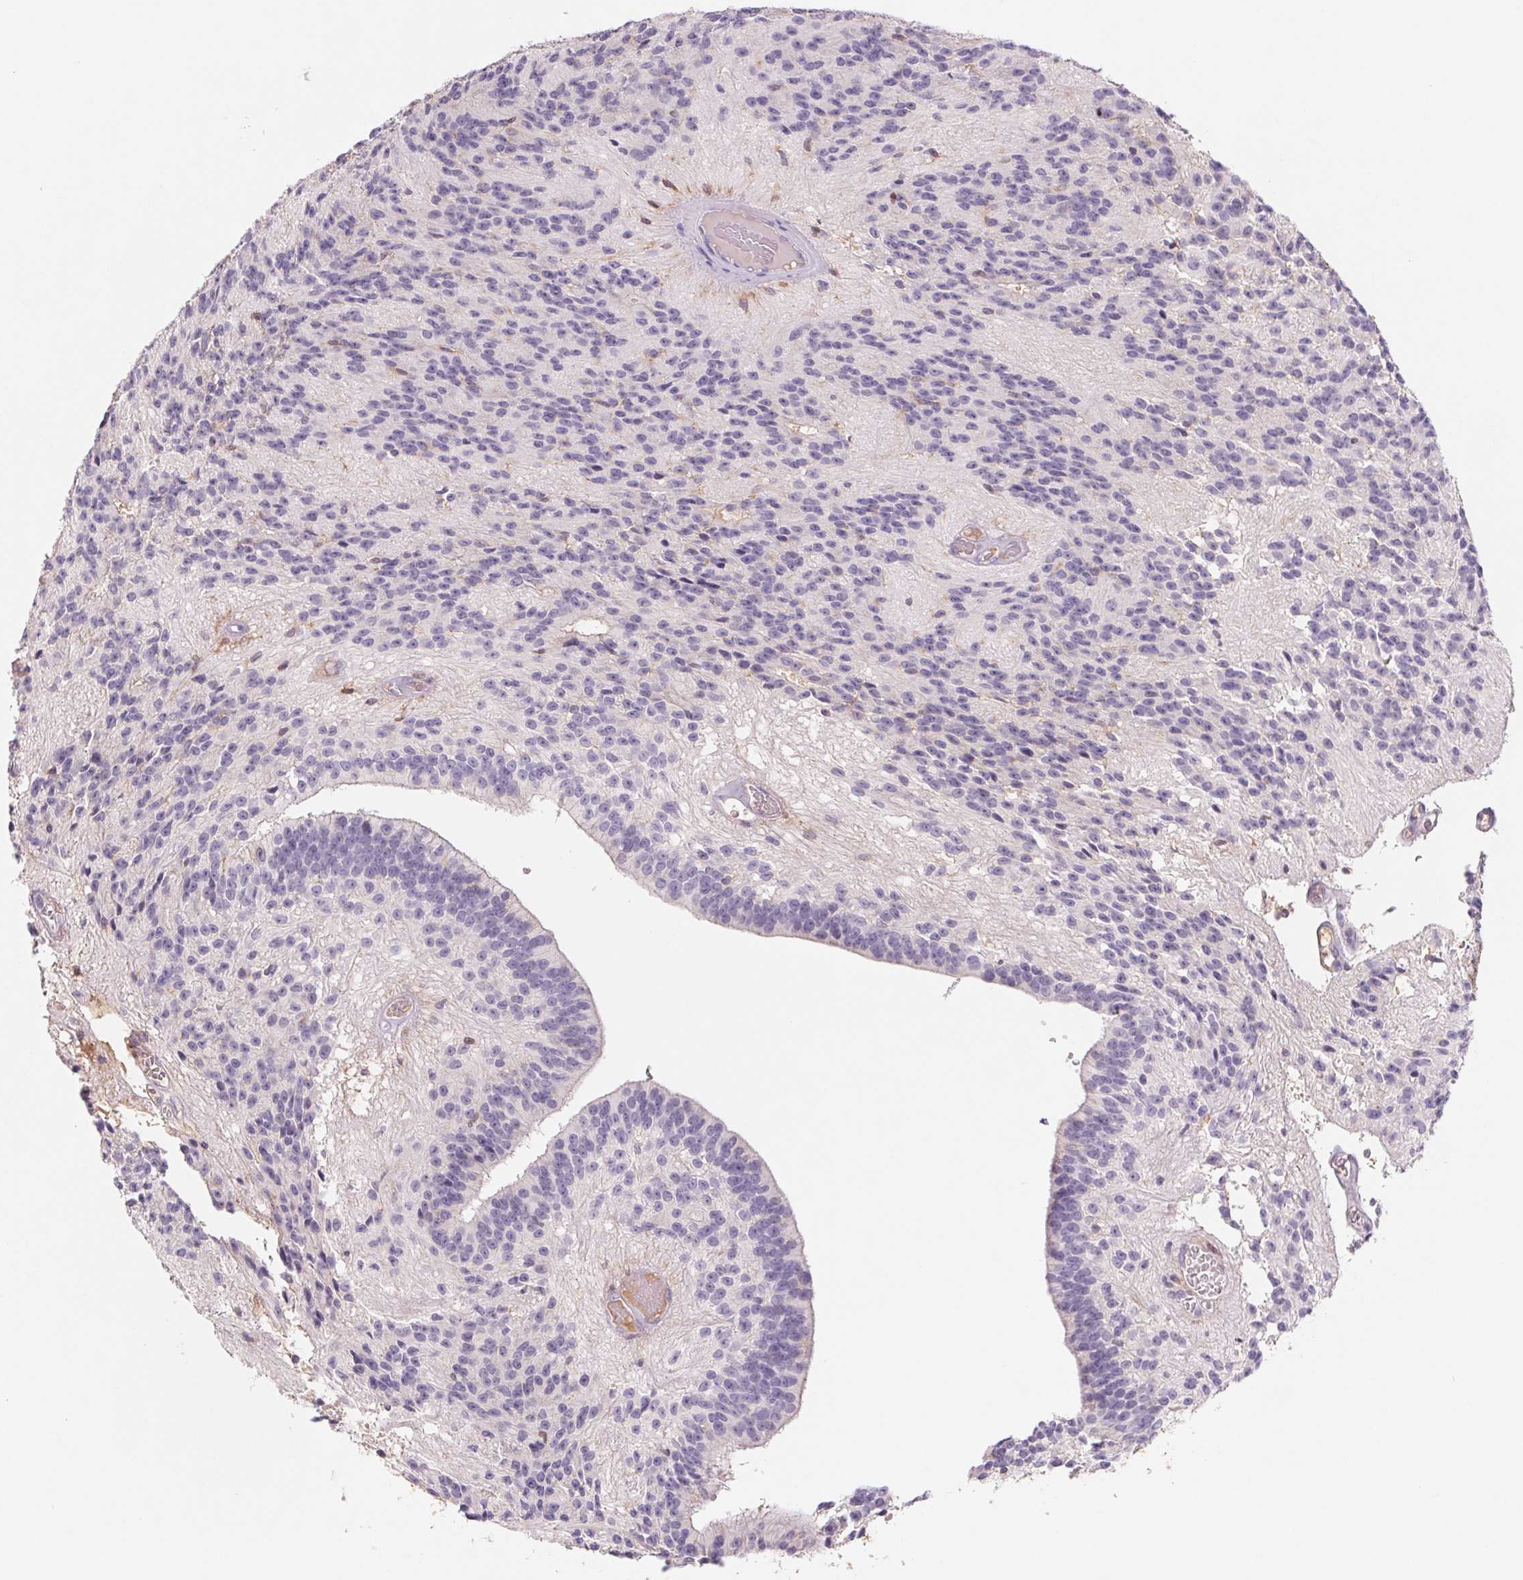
{"staining": {"intensity": "negative", "quantity": "none", "location": "none"}, "tissue": "glioma", "cell_type": "Tumor cells", "image_type": "cancer", "snomed": [{"axis": "morphology", "description": "Glioma, malignant, Low grade"}, {"axis": "topography", "description": "Brain"}], "caption": "Tumor cells show no significant staining in malignant glioma (low-grade). (DAB (3,3'-diaminobenzidine) immunohistochemistry with hematoxylin counter stain).", "gene": "KIF26A", "patient": {"sex": "male", "age": 31}}